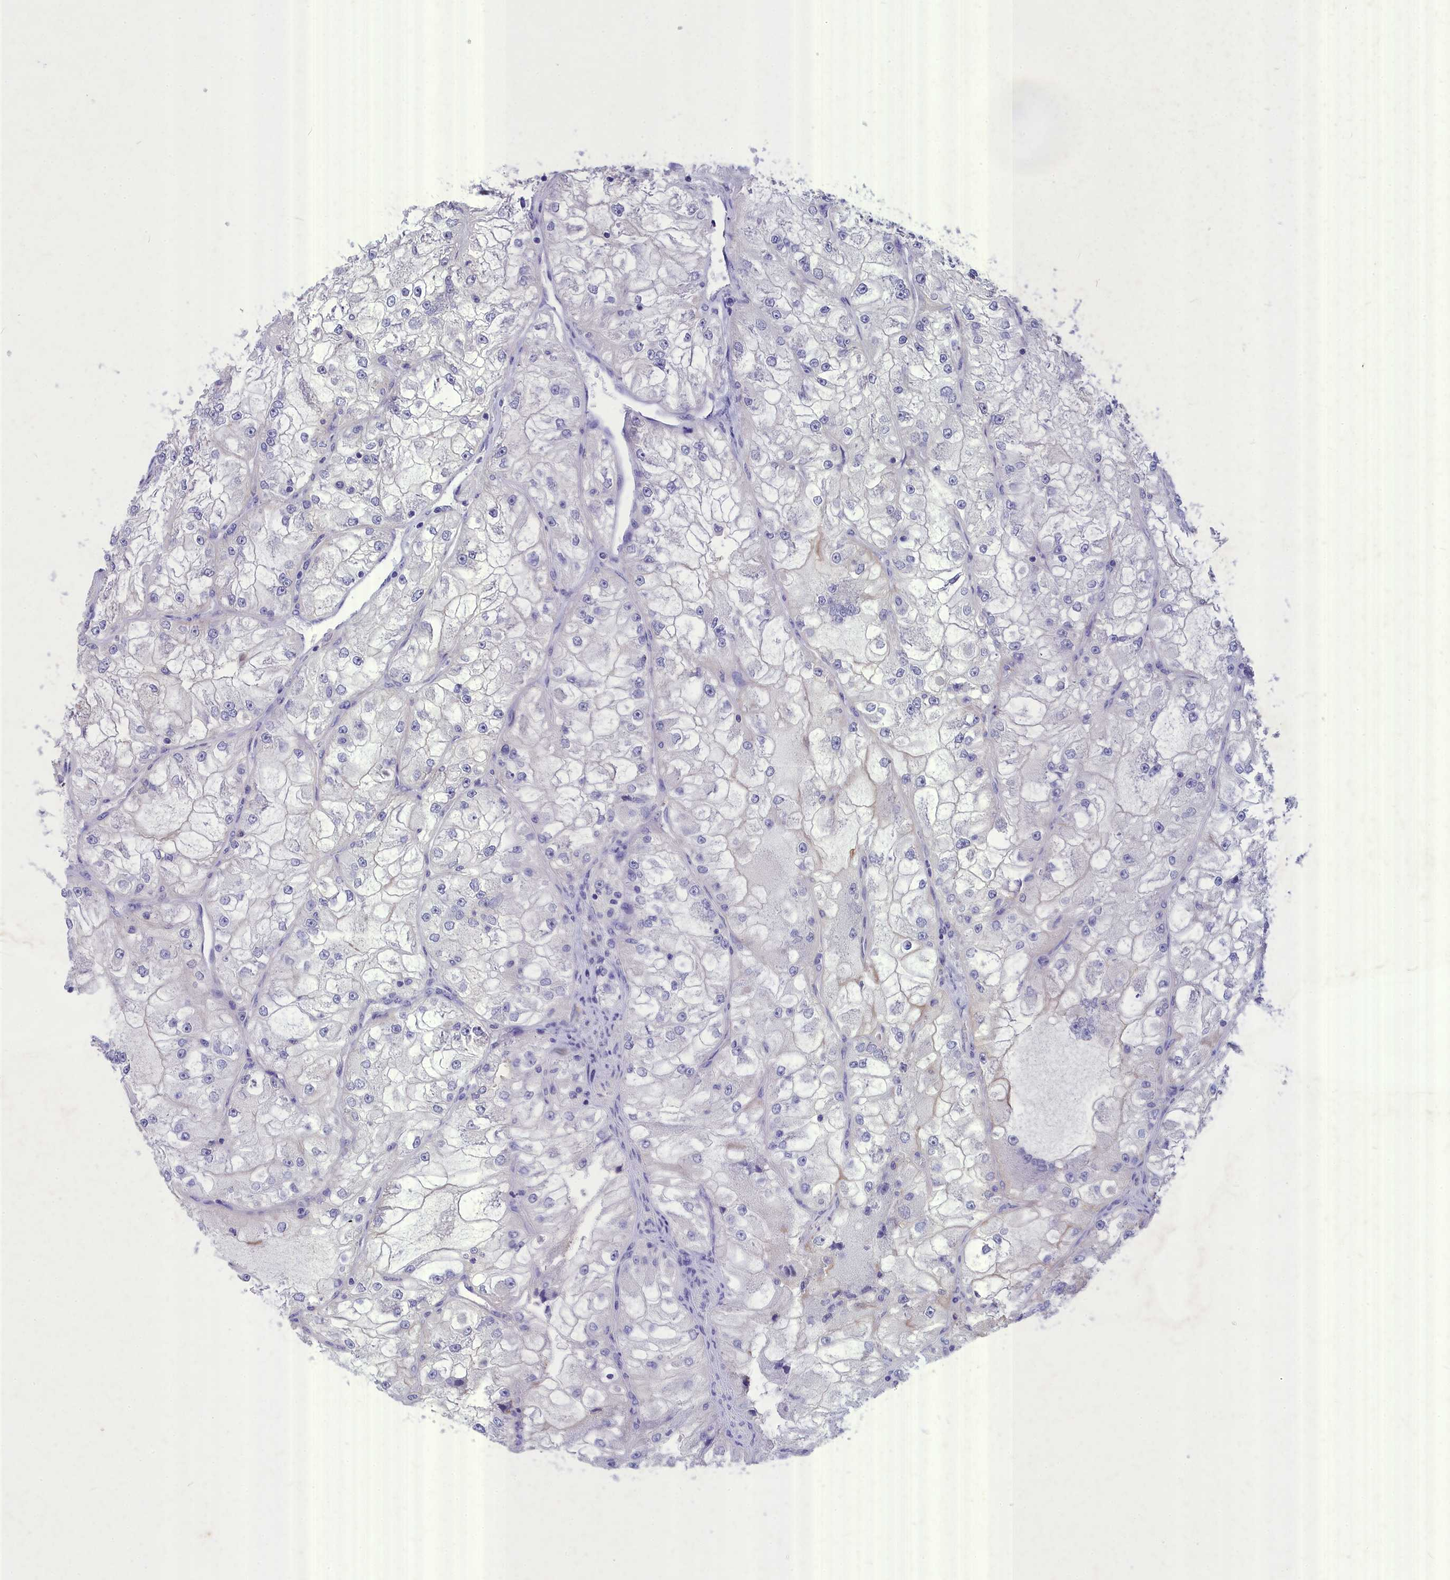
{"staining": {"intensity": "negative", "quantity": "none", "location": "none"}, "tissue": "renal cancer", "cell_type": "Tumor cells", "image_type": "cancer", "snomed": [{"axis": "morphology", "description": "Adenocarcinoma, NOS"}, {"axis": "topography", "description": "Kidney"}], "caption": "This is an immunohistochemistry photomicrograph of renal adenocarcinoma. There is no staining in tumor cells.", "gene": "DEFB119", "patient": {"sex": "female", "age": 72}}